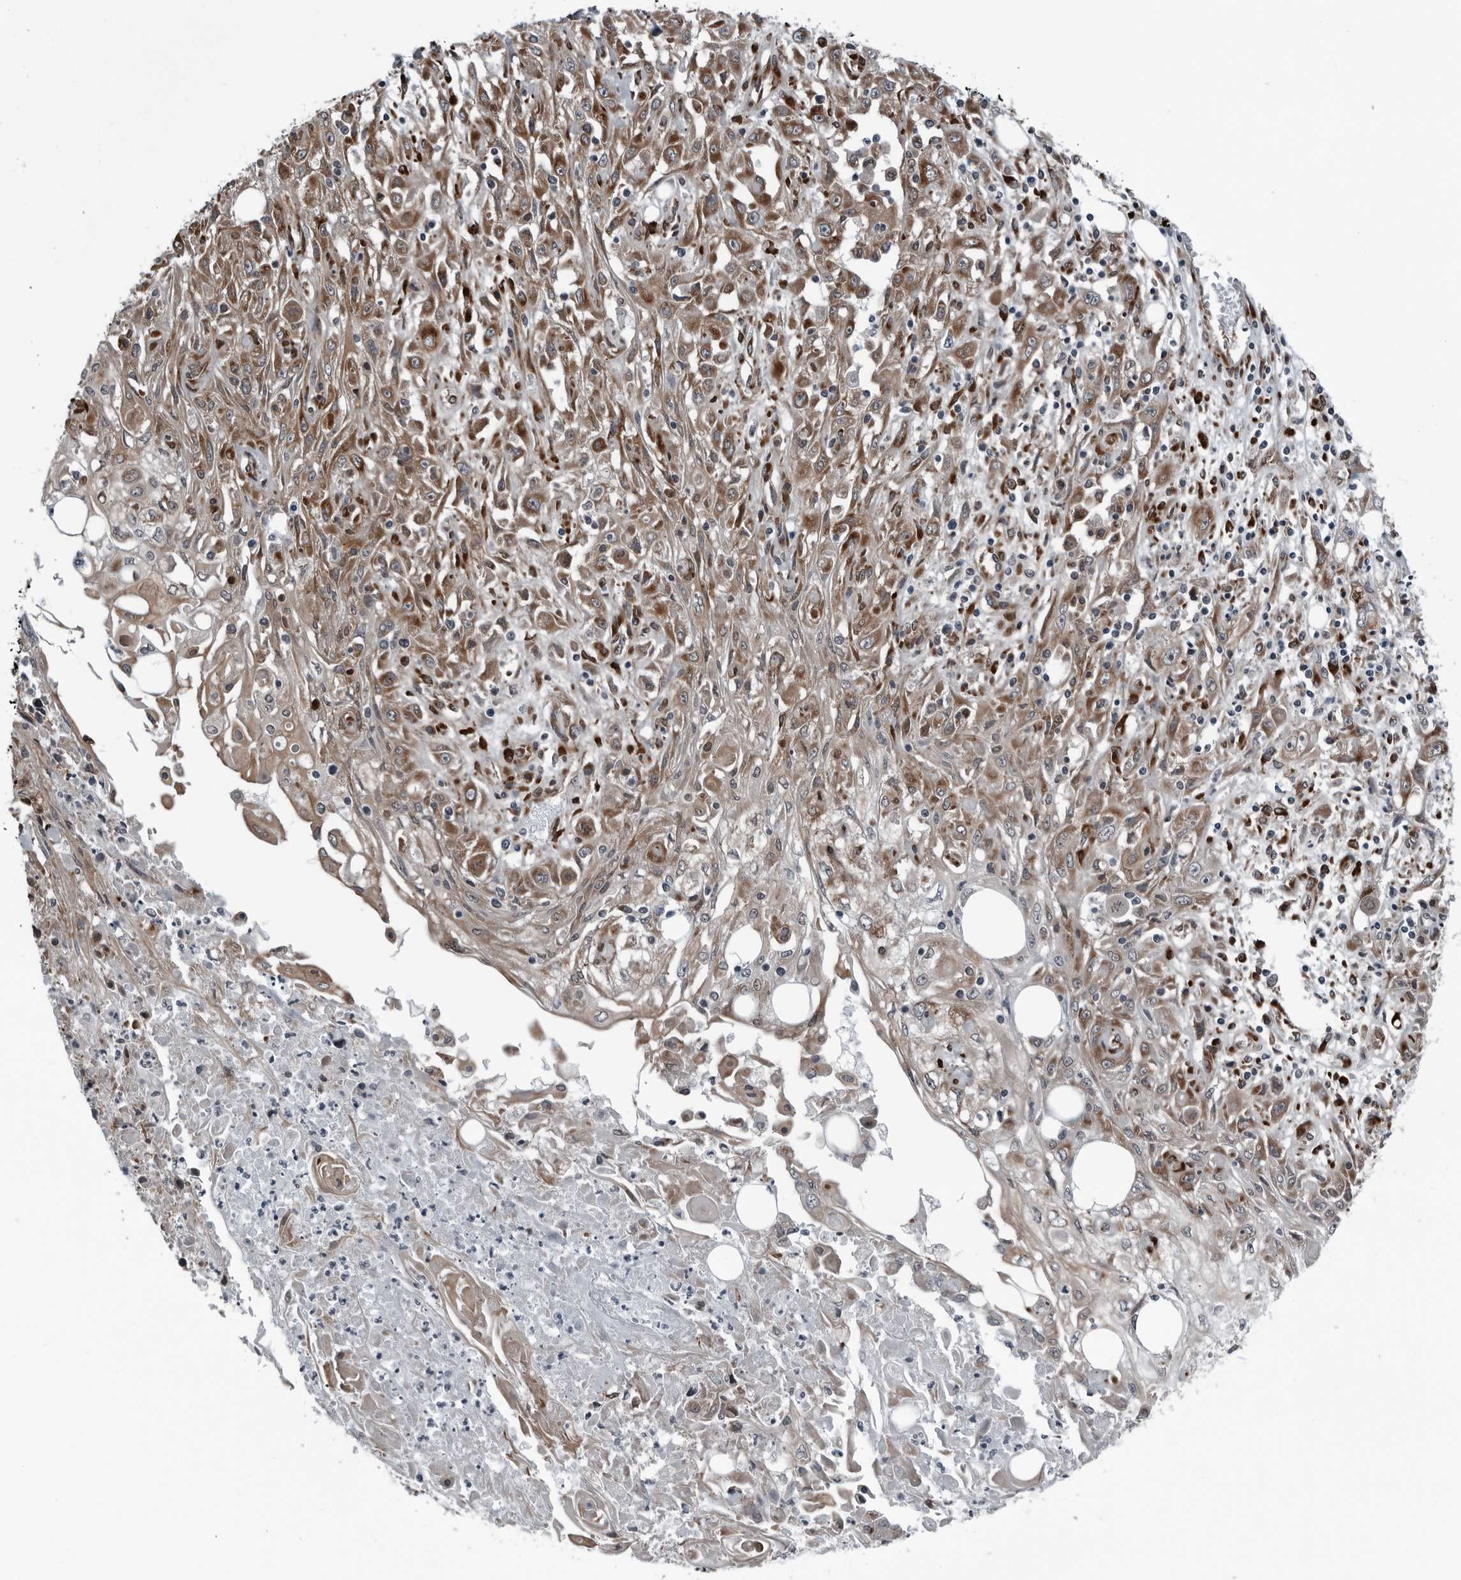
{"staining": {"intensity": "strong", "quantity": ">75%", "location": "cytoplasmic/membranous"}, "tissue": "skin cancer", "cell_type": "Tumor cells", "image_type": "cancer", "snomed": [{"axis": "morphology", "description": "Squamous cell carcinoma, NOS"}, {"axis": "morphology", "description": "Squamous cell carcinoma, metastatic, NOS"}, {"axis": "topography", "description": "Skin"}, {"axis": "topography", "description": "Lymph node"}], "caption": "IHC of human skin cancer exhibits high levels of strong cytoplasmic/membranous positivity in approximately >75% of tumor cells. (brown staining indicates protein expression, while blue staining denotes nuclei).", "gene": "CEP85", "patient": {"sex": "male", "age": 75}}